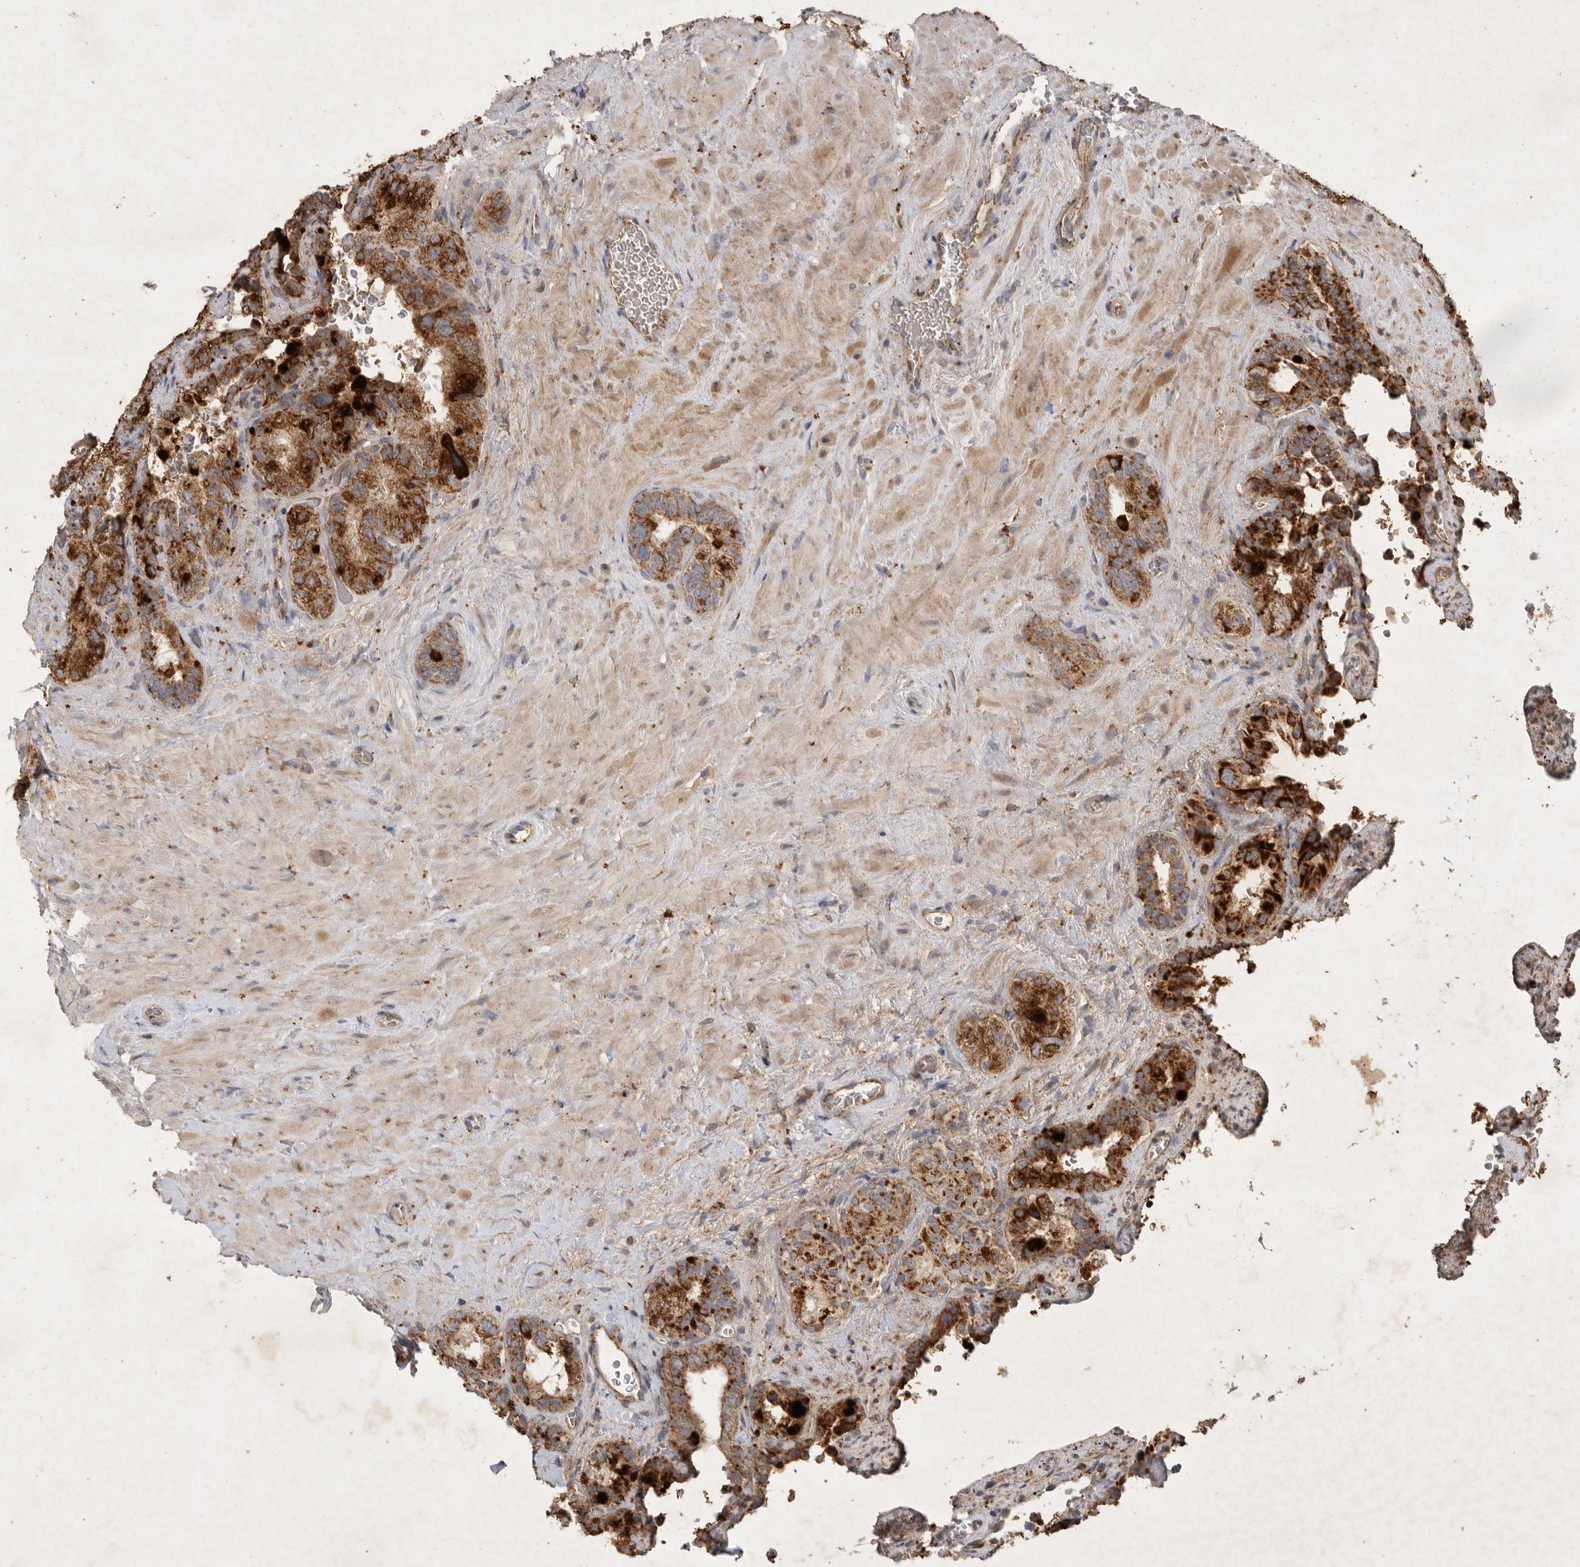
{"staining": {"intensity": "strong", "quantity": ">75%", "location": "cytoplasmic/membranous"}, "tissue": "seminal vesicle", "cell_type": "Glandular cells", "image_type": "normal", "snomed": [{"axis": "morphology", "description": "Normal tissue, NOS"}, {"axis": "topography", "description": "Prostate"}, {"axis": "topography", "description": "Seminal veicle"}], "caption": "Immunohistochemistry (IHC) image of normal seminal vesicle: human seminal vesicle stained using immunohistochemistry shows high levels of strong protein expression localized specifically in the cytoplasmic/membranous of glandular cells, appearing as a cytoplasmic/membranous brown color.", "gene": "MRPL41", "patient": {"sex": "male", "age": 67}}